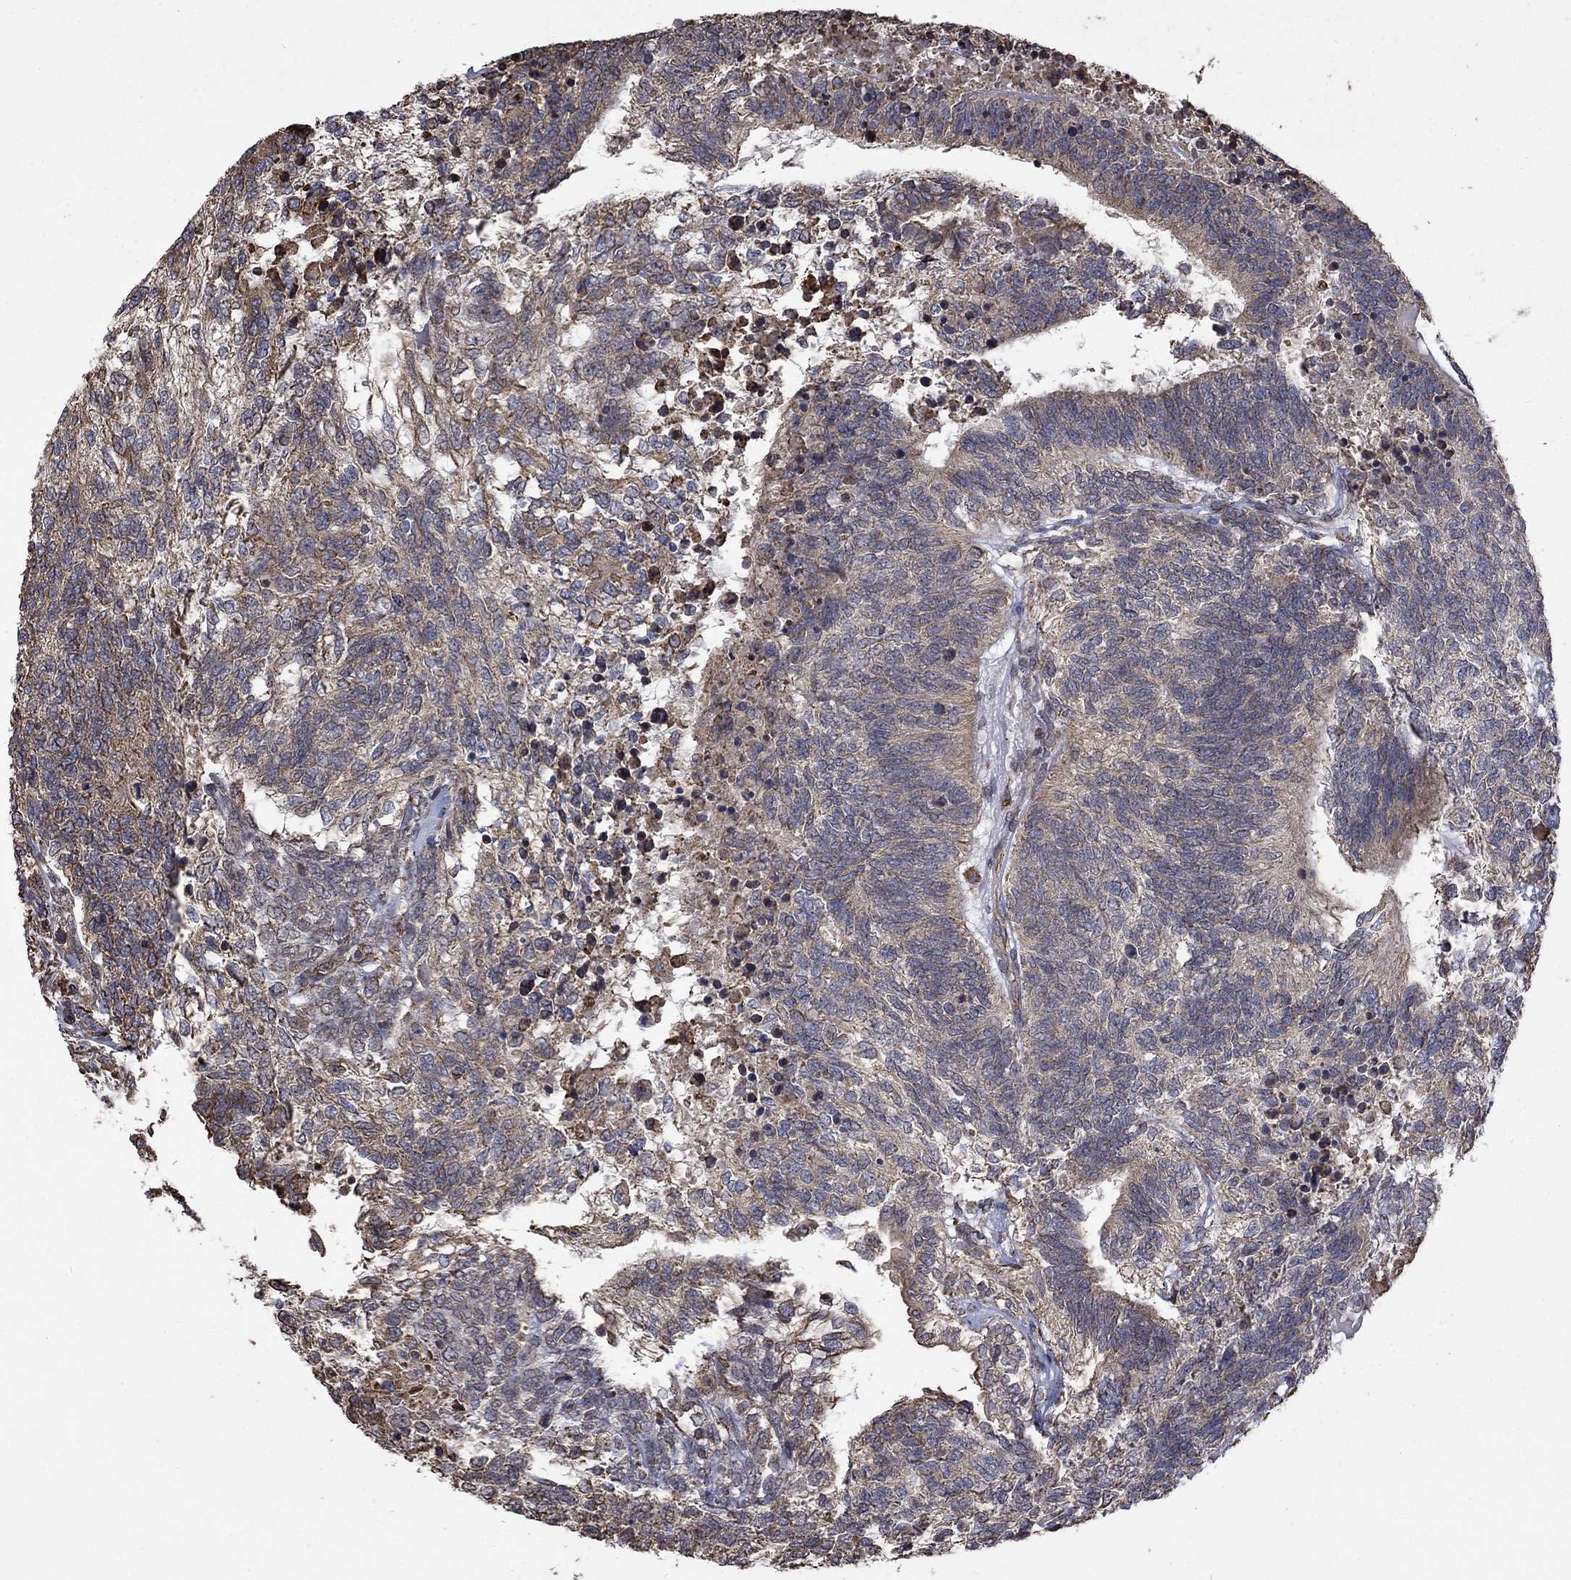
{"staining": {"intensity": "weak", "quantity": "<25%", "location": "cytoplasmic/membranous"}, "tissue": "testis cancer", "cell_type": "Tumor cells", "image_type": "cancer", "snomed": [{"axis": "morphology", "description": "Seminoma, NOS"}, {"axis": "morphology", "description": "Carcinoma, Embryonal, NOS"}, {"axis": "topography", "description": "Testis"}], "caption": "A photomicrograph of human embryonal carcinoma (testis) is negative for staining in tumor cells. (DAB IHC visualized using brightfield microscopy, high magnification).", "gene": "ESRRA", "patient": {"sex": "male", "age": 41}}